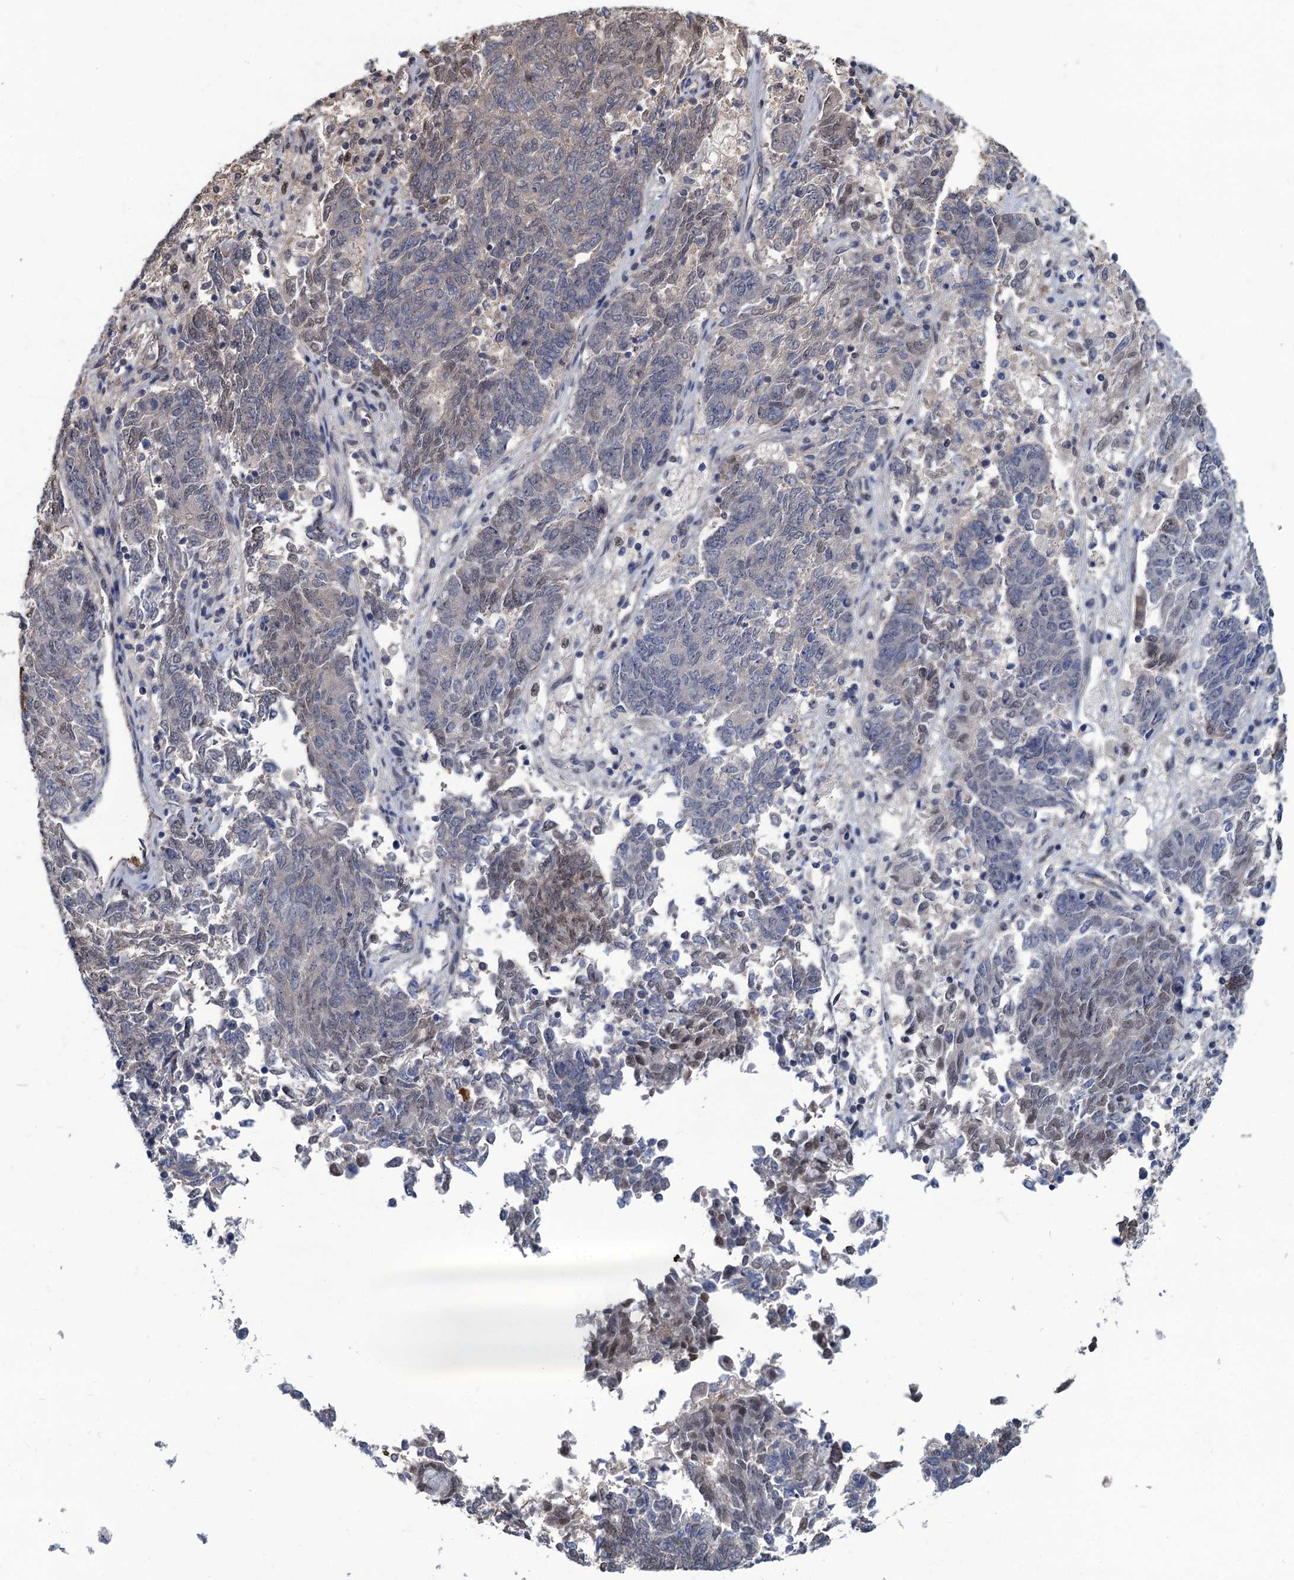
{"staining": {"intensity": "weak", "quantity": "<25%", "location": "nuclear"}, "tissue": "endometrial cancer", "cell_type": "Tumor cells", "image_type": "cancer", "snomed": [{"axis": "morphology", "description": "Adenocarcinoma, NOS"}, {"axis": "topography", "description": "Endometrium"}], "caption": "High power microscopy histopathology image of an immunohistochemistry histopathology image of adenocarcinoma (endometrial), revealing no significant staining in tumor cells.", "gene": "RTKN2", "patient": {"sex": "female", "age": 80}}